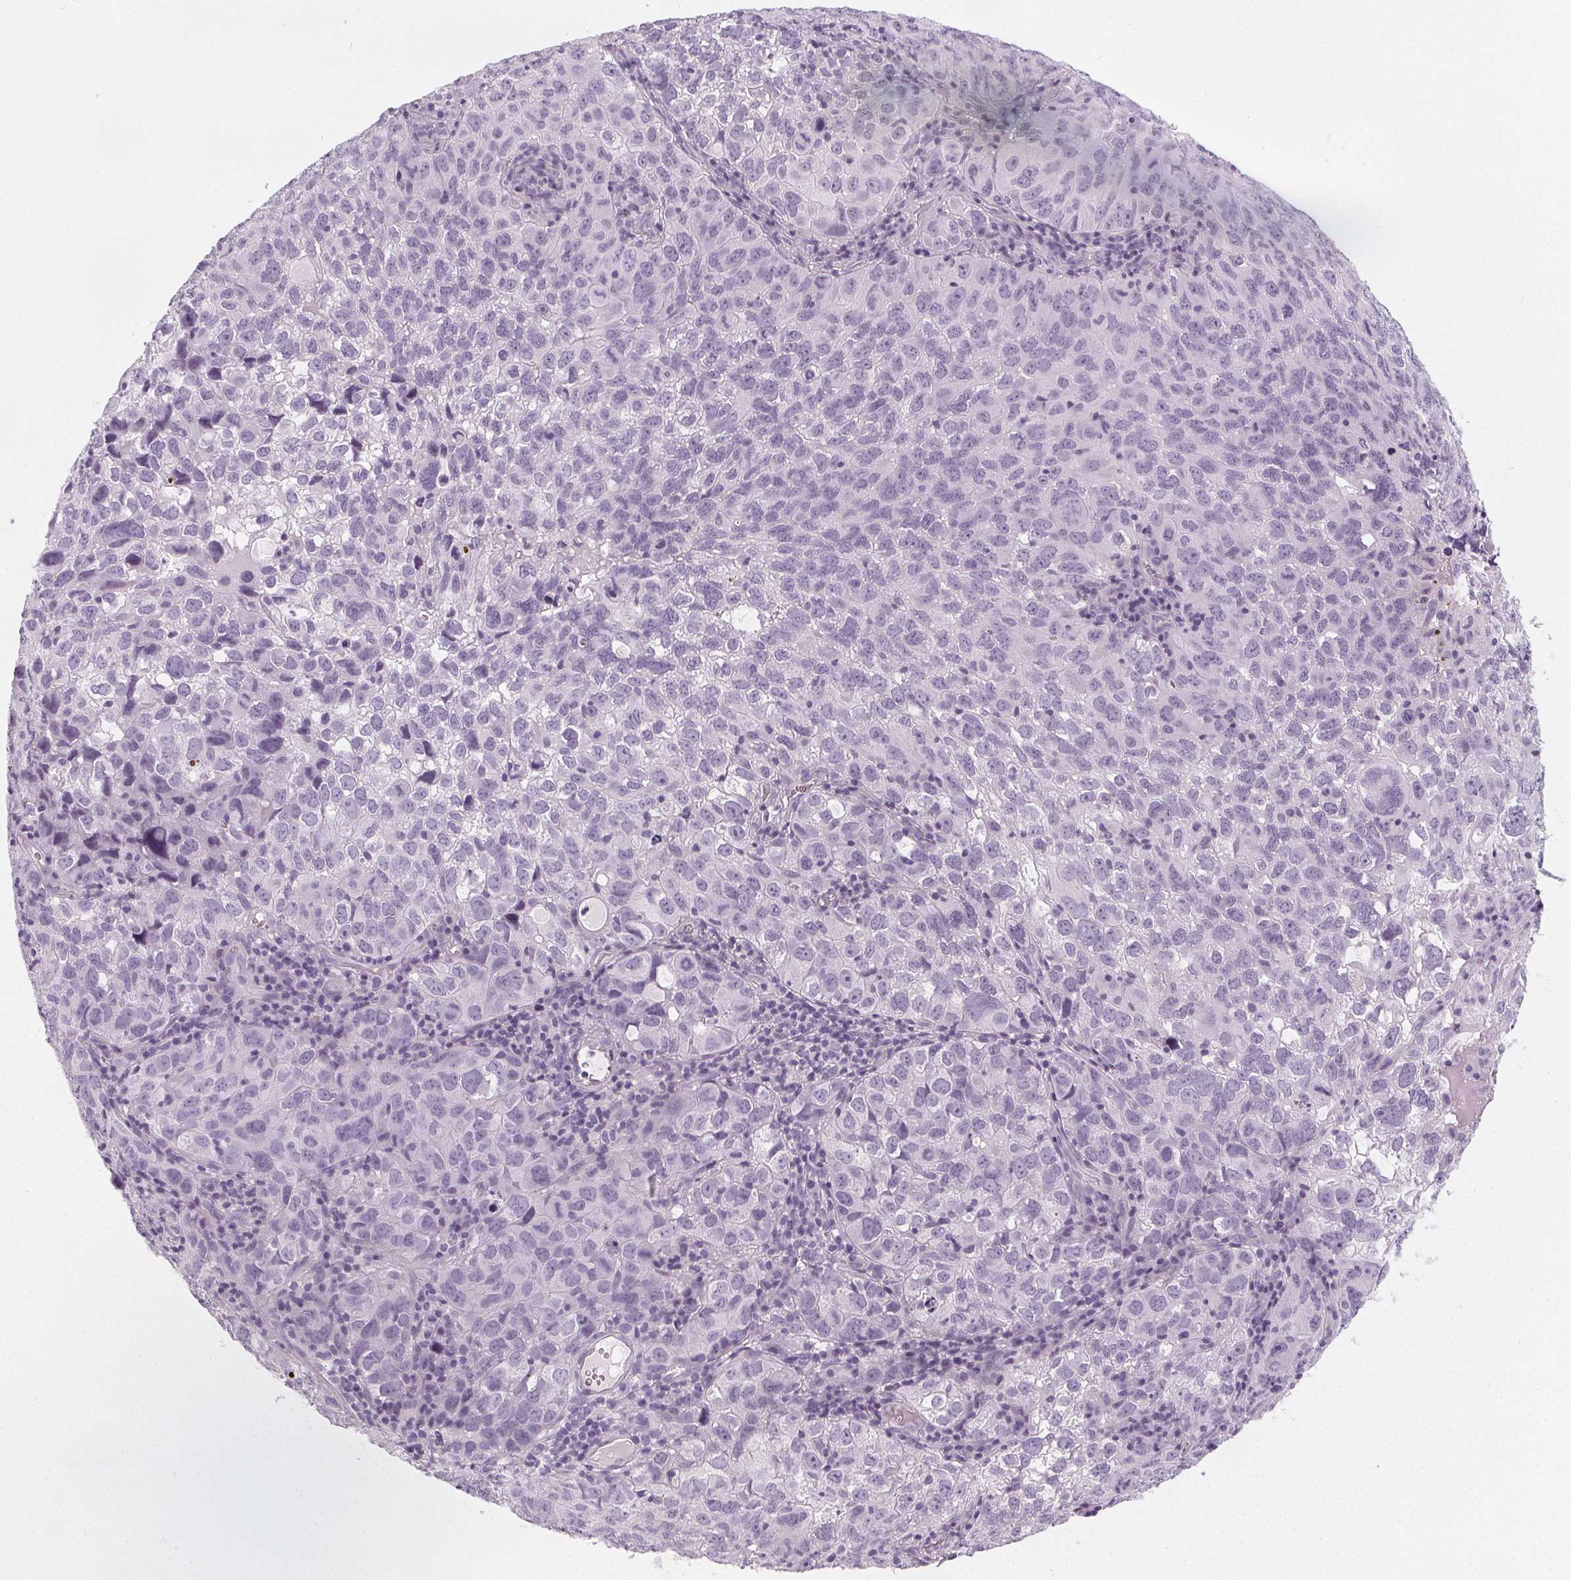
{"staining": {"intensity": "negative", "quantity": "none", "location": "none"}, "tissue": "cervical cancer", "cell_type": "Tumor cells", "image_type": "cancer", "snomed": [{"axis": "morphology", "description": "Squamous cell carcinoma, NOS"}, {"axis": "topography", "description": "Cervix"}], "caption": "High power microscopy histopathology image of an immunohistochemistry histopathology image of cervical cancer (squamous cell carcinoma), revealing no significant expression in tumor cells. (DAB immunohistochemistry, high magnification).", "gene": "SLC5A12", "patient": {"sex": "female", "age": 55}}